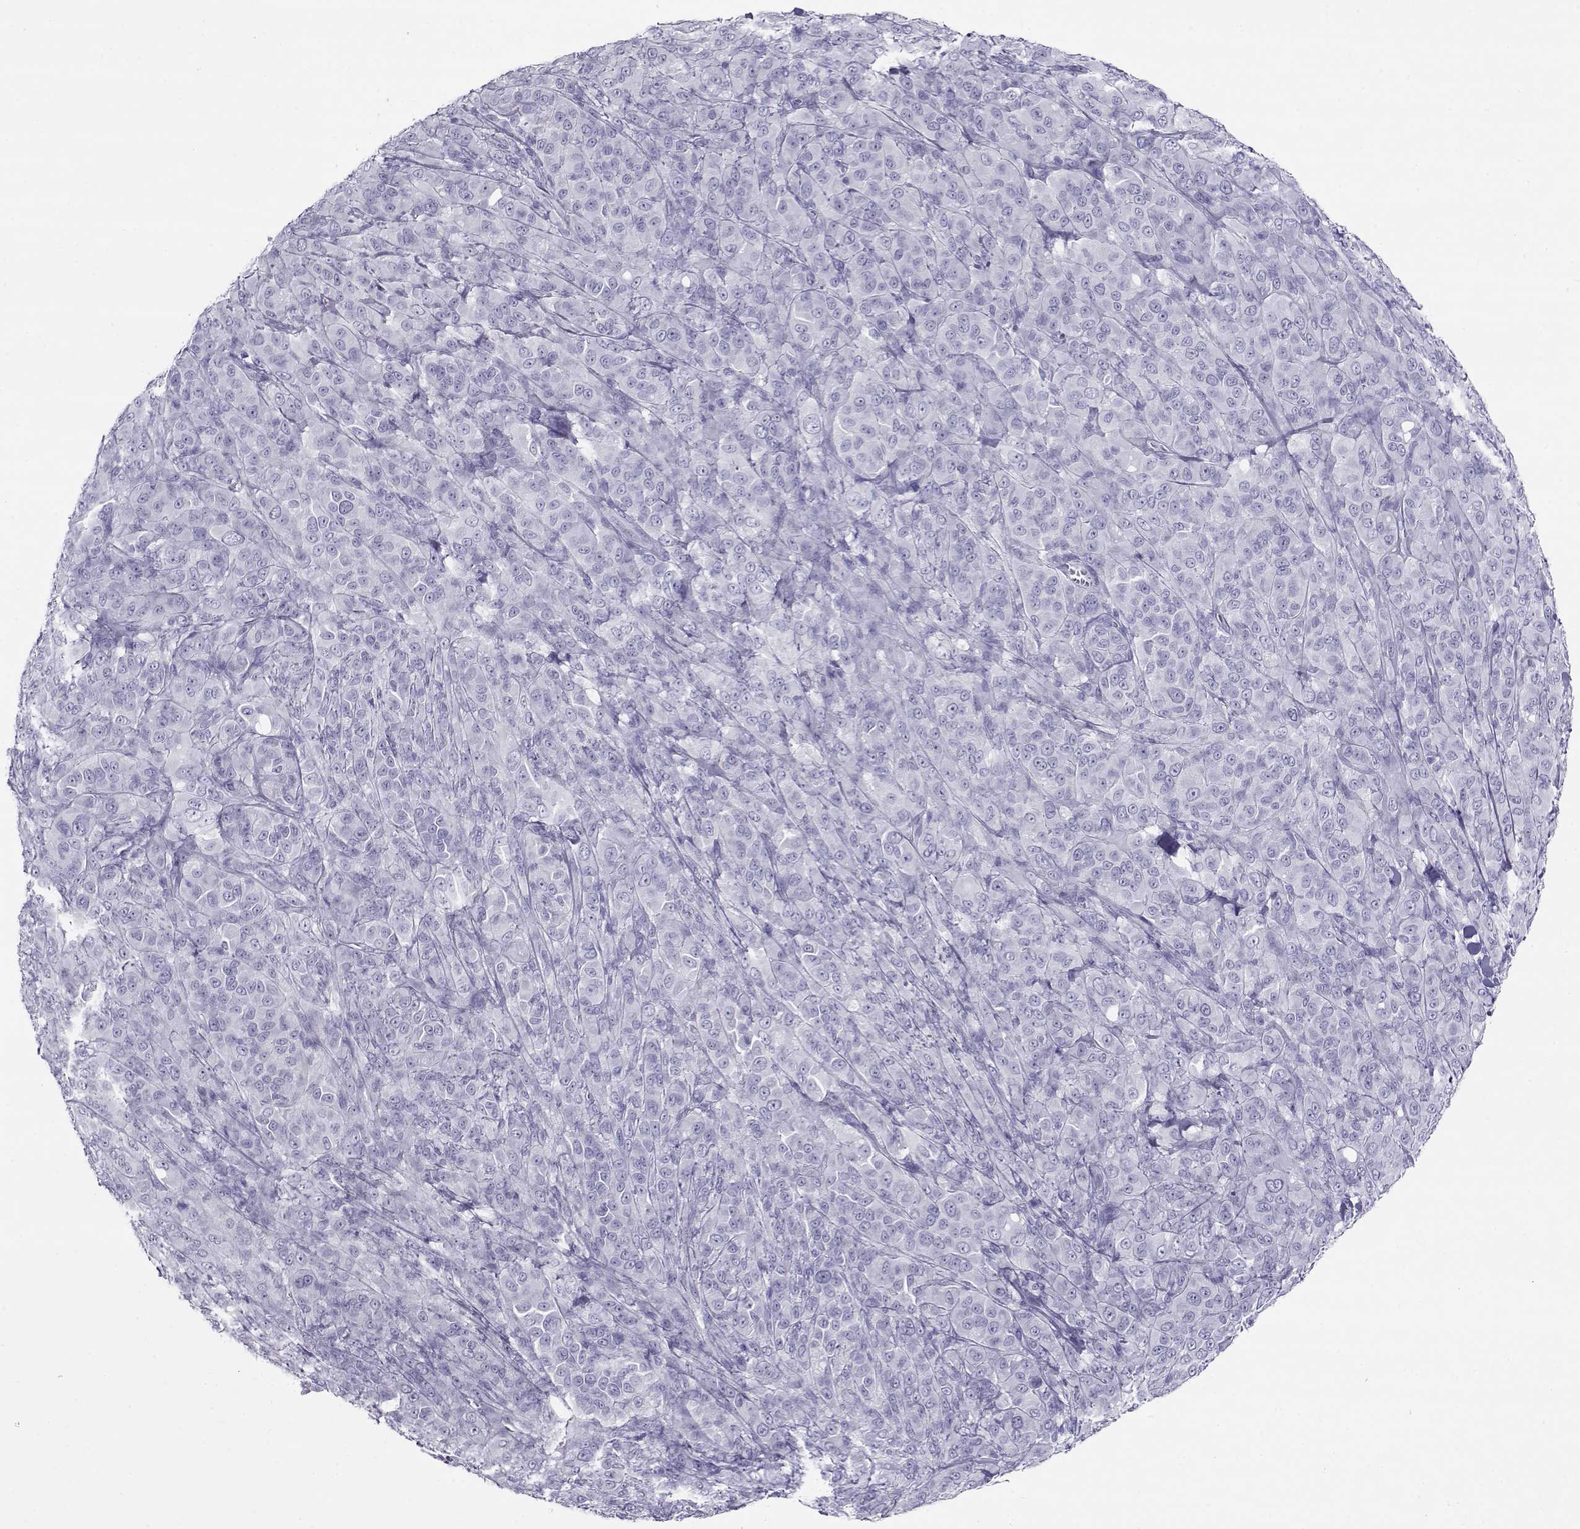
{"staining": {"intensity": "negative", "quantity": "none", "location": "none"}, "tissue": "melanoma", "cell_type": "Tumor cells", "image_type": "cancer", "snomed": [{"axis": "morphology", "description": "Malignant melanoma, NOS"}, {"axis": "topography", "description": "Skin"}], "caption": "High magnification brightfield microscopy of melanoma stained with DAB (3,3'-diaminobenzidine) (brown) and counterstained with hematoxylin (blue): tumor cells show no significant expression.", "gene": "RHOXF2", "patient": {"sex": "female", "age": 87}}